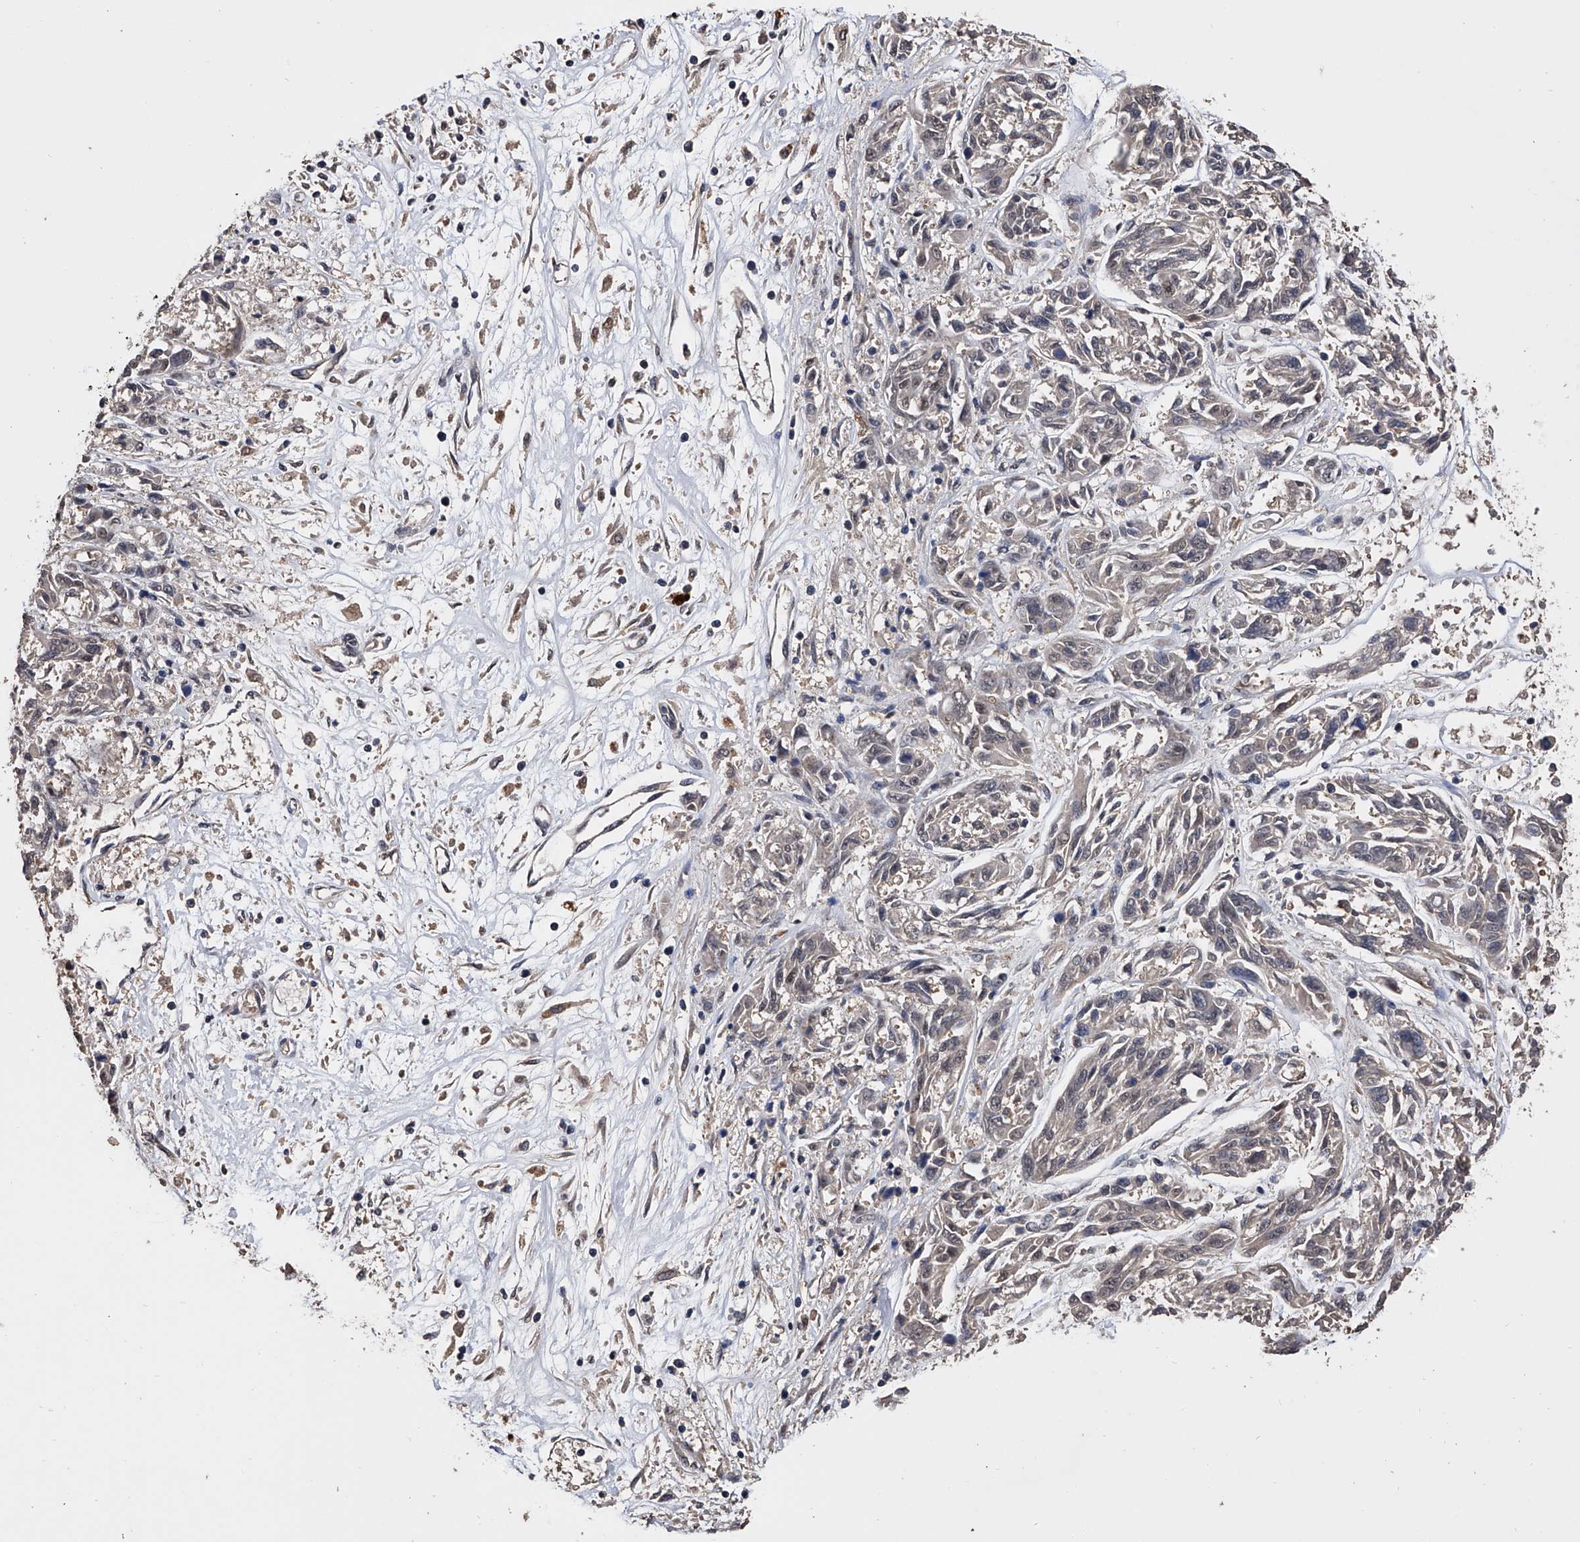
{"staining": {"intensity": "negative", "quantity": "none", "location": "none"}, "tissue": "melanoma", "cell_type": "Tumor cells", "image_type": "cancer", "snomed": [{"axis": "morphology", "description": "Malignant melanoma, NOS"}, {"axis": "topography", "description": "Skin"}], "caption": "The immunohistochemistry image has no significant positivity in tumor cells of melanoma tissue.", "gene": "EFCAB7", "patient": {"sex": "male", "age": 53}}